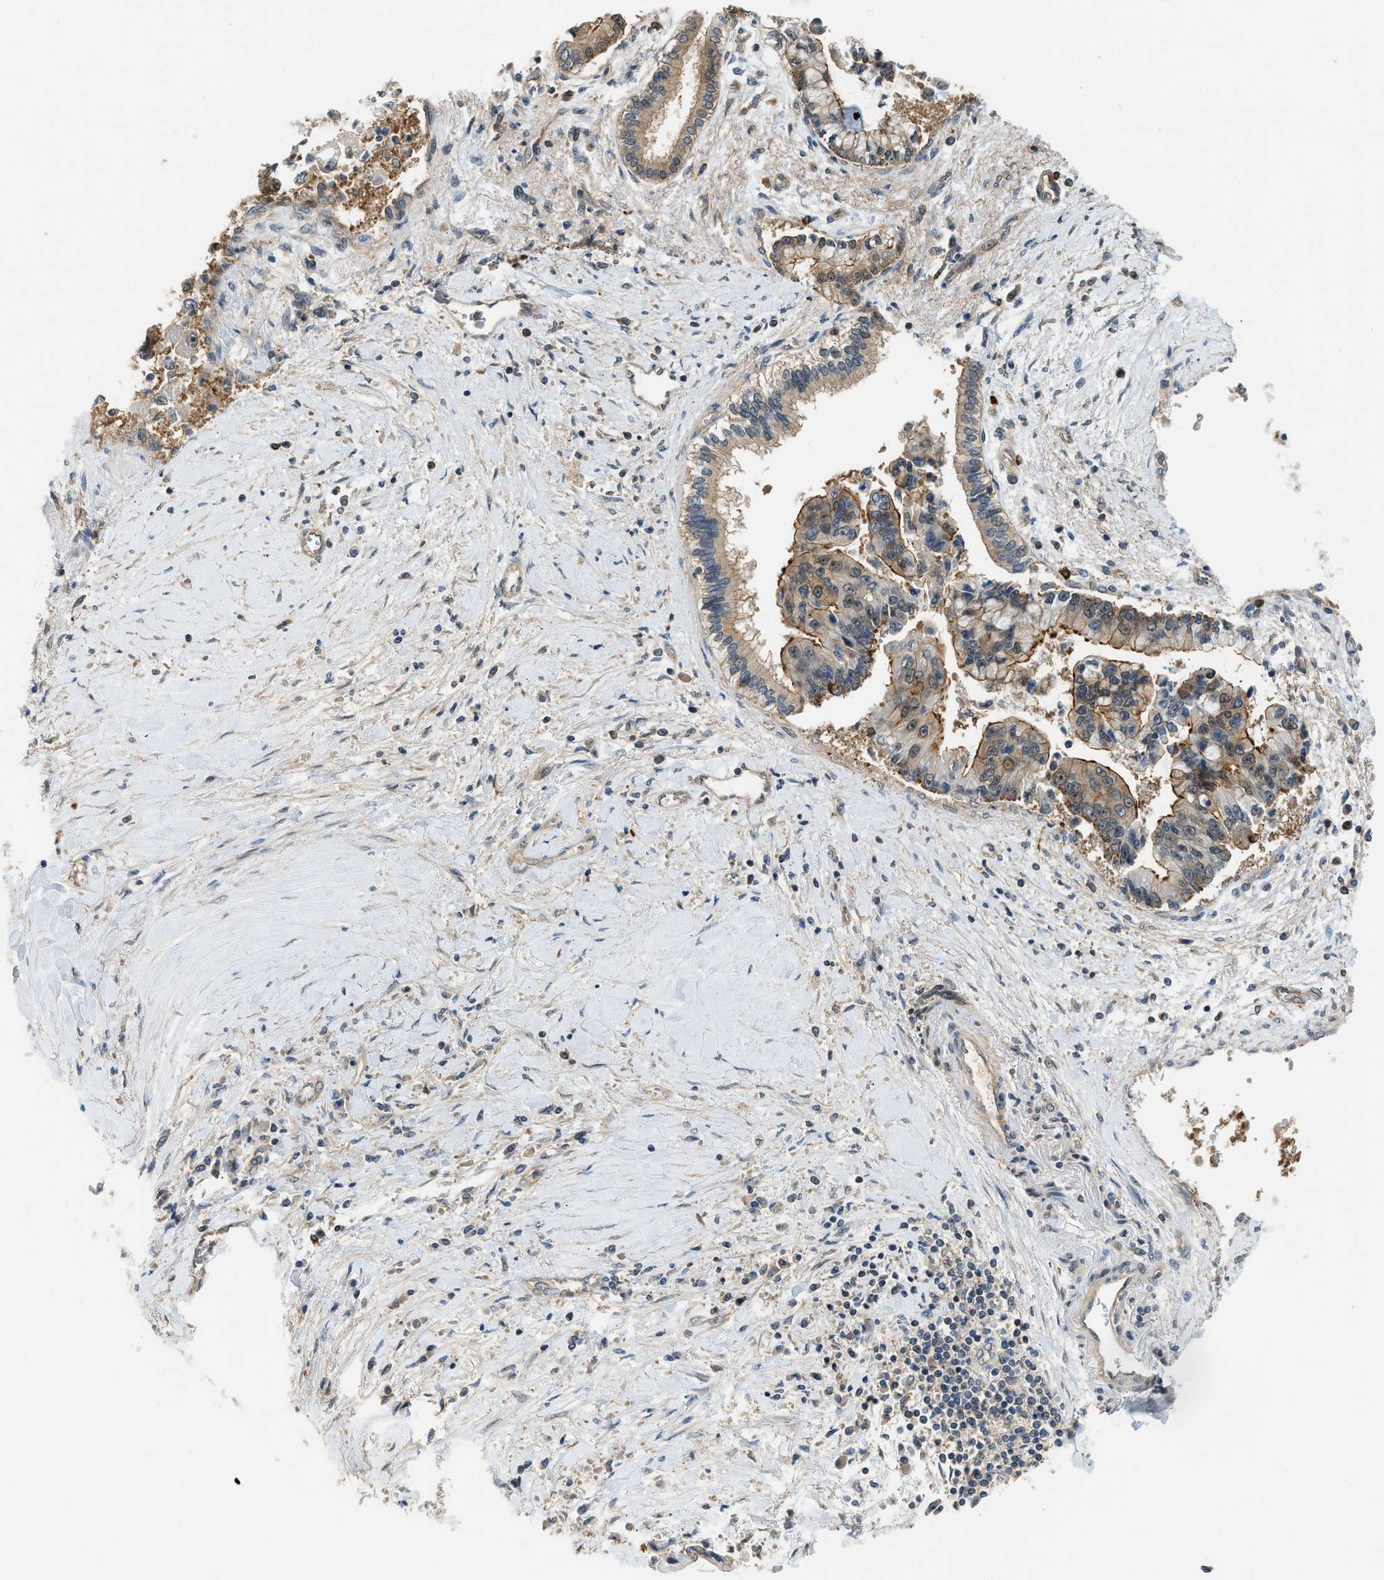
{"staining": {"intensity": "moderate", "quantity": "25%-75%", "location": "cytoplasmic/membranous"}, "tissue": "liver cancer", "cell_type": "Tumor cells", "image_type": "cancer", "snomed": [{"axis": "morphology", "description": "Cholangiocarcinoma"}, {"axis": "topography", "description": "Liver"}], "caption": "Immunohistochemistry of cholangiocarcinoma (liver) displays medium levels of moderate cytoplasmic/membranous expression in about 25%-75% of tumor cells.", "gene": "CBLB", "patient": {"sex": "male", "age": 50}}